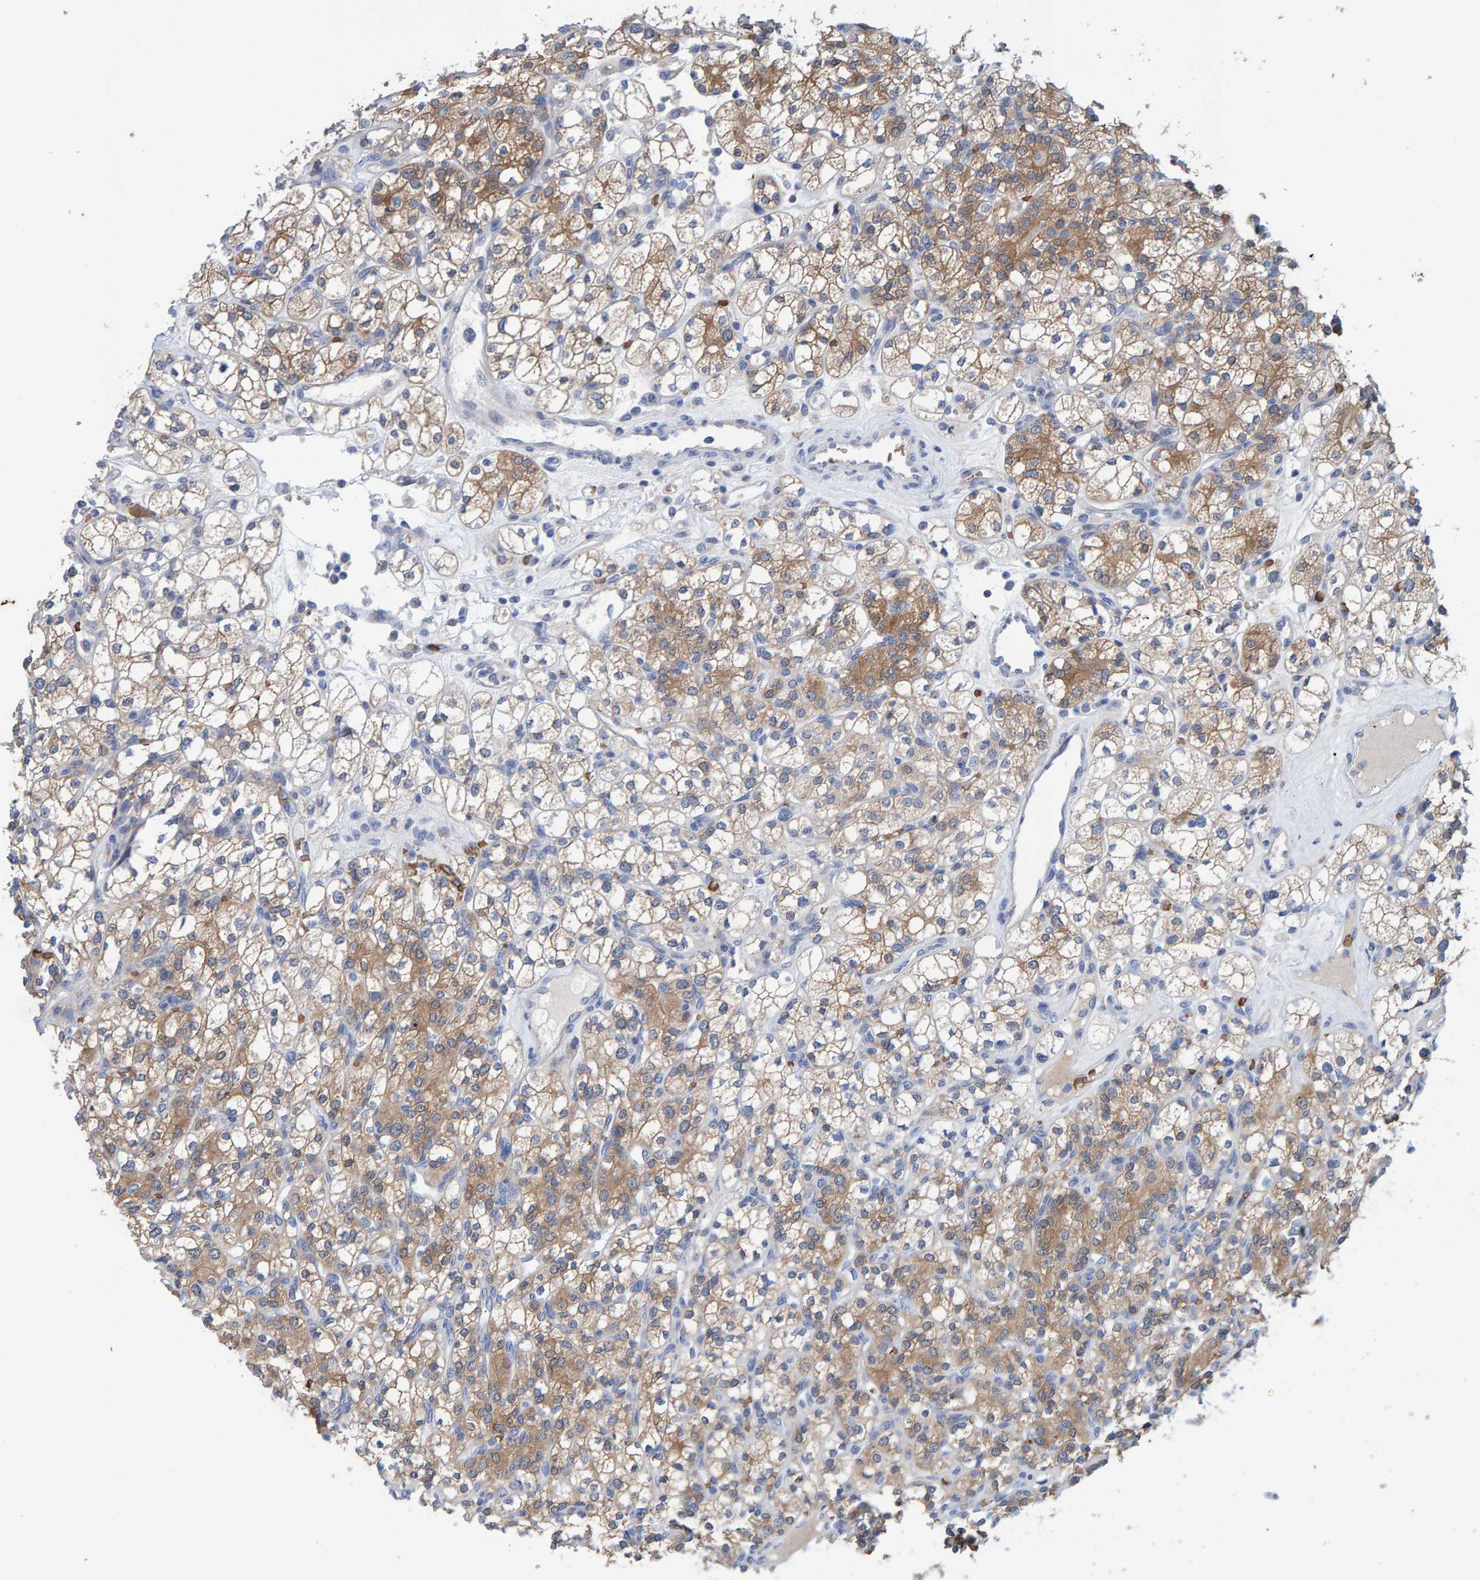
{"staining": {"intensity": "moderate", "quantity": "25%-75%", "location": "cytoplasmic/membranous"}, "tissue": "renal cancer", "cell_type": "Tumor cells", "image_type": "cancer", "snomed": [{"axis": "morphology", "description": "Adenocarcinoma, NOS"}, {"axis": "topography", "description": "Kidney"}], "caption": "Renal cancer (adenocarcinoma) stained for a protein (brown) displays moderate cytoplasmic/membranous positive positivity in approximately 25%-75% of tumor cells.", "gene": "VPS9D1", "patient": {"sex": "male", "age": 77}}